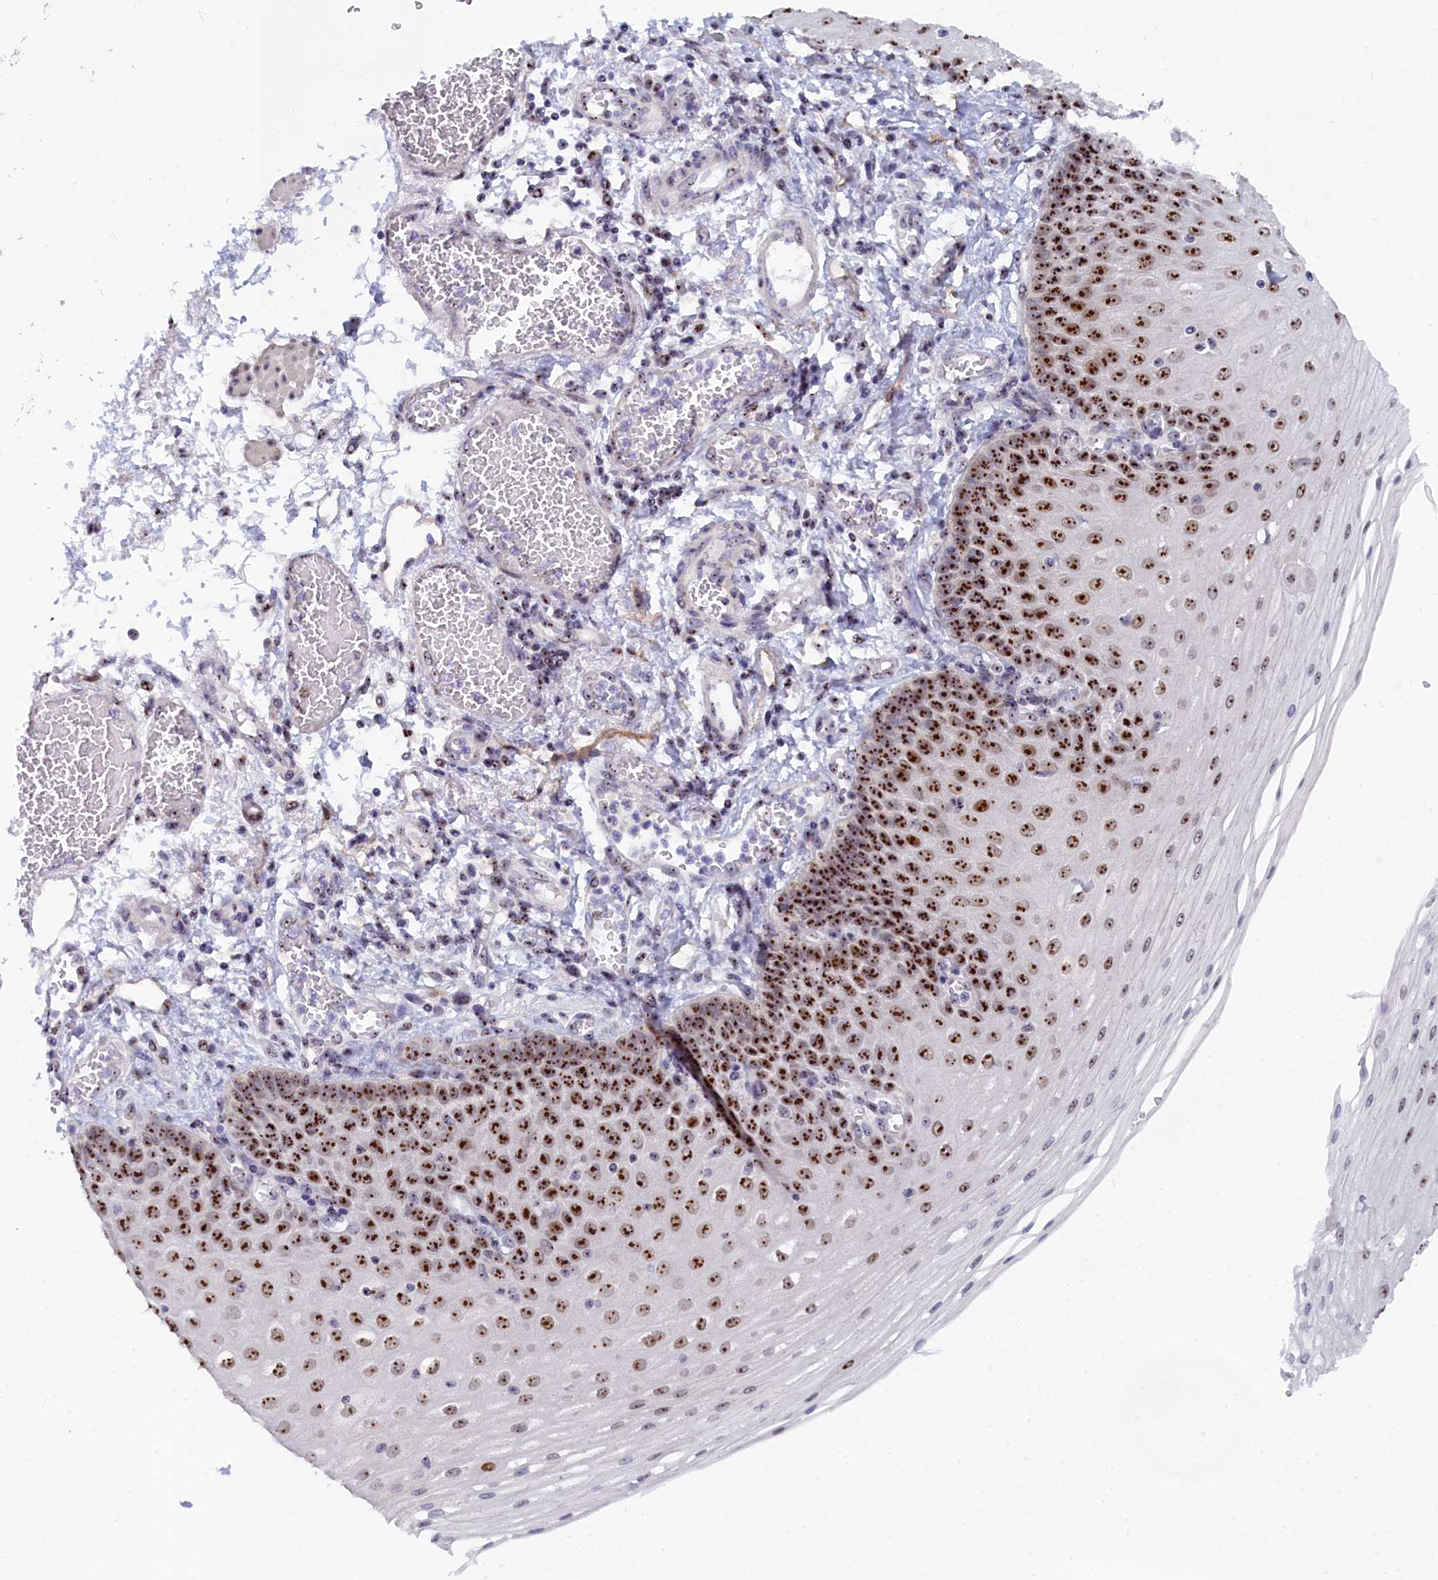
{"staining": {"intensity": "strong", "quantity": ">75%", "location": "nuclear"}, "tissue": "esophagus", "cell_type": "Squamous epithelial cells", "image_type": "normal", "snomed": [{"axis": "morphology", "description": "Normal tissue, NOS"}, {"axis": "topography", "description": "Esophagus"}], "caption": "High-power microscopy captured an IHC histopathology image of unremarkable esophagus, revealing strong nuclear staining in about >75% of squamous epithelial cells. (IHC, brightfield microscopy, high magnification).", "gene": "RSL1D1", "patient": {"sex": "male", "age": 81}}